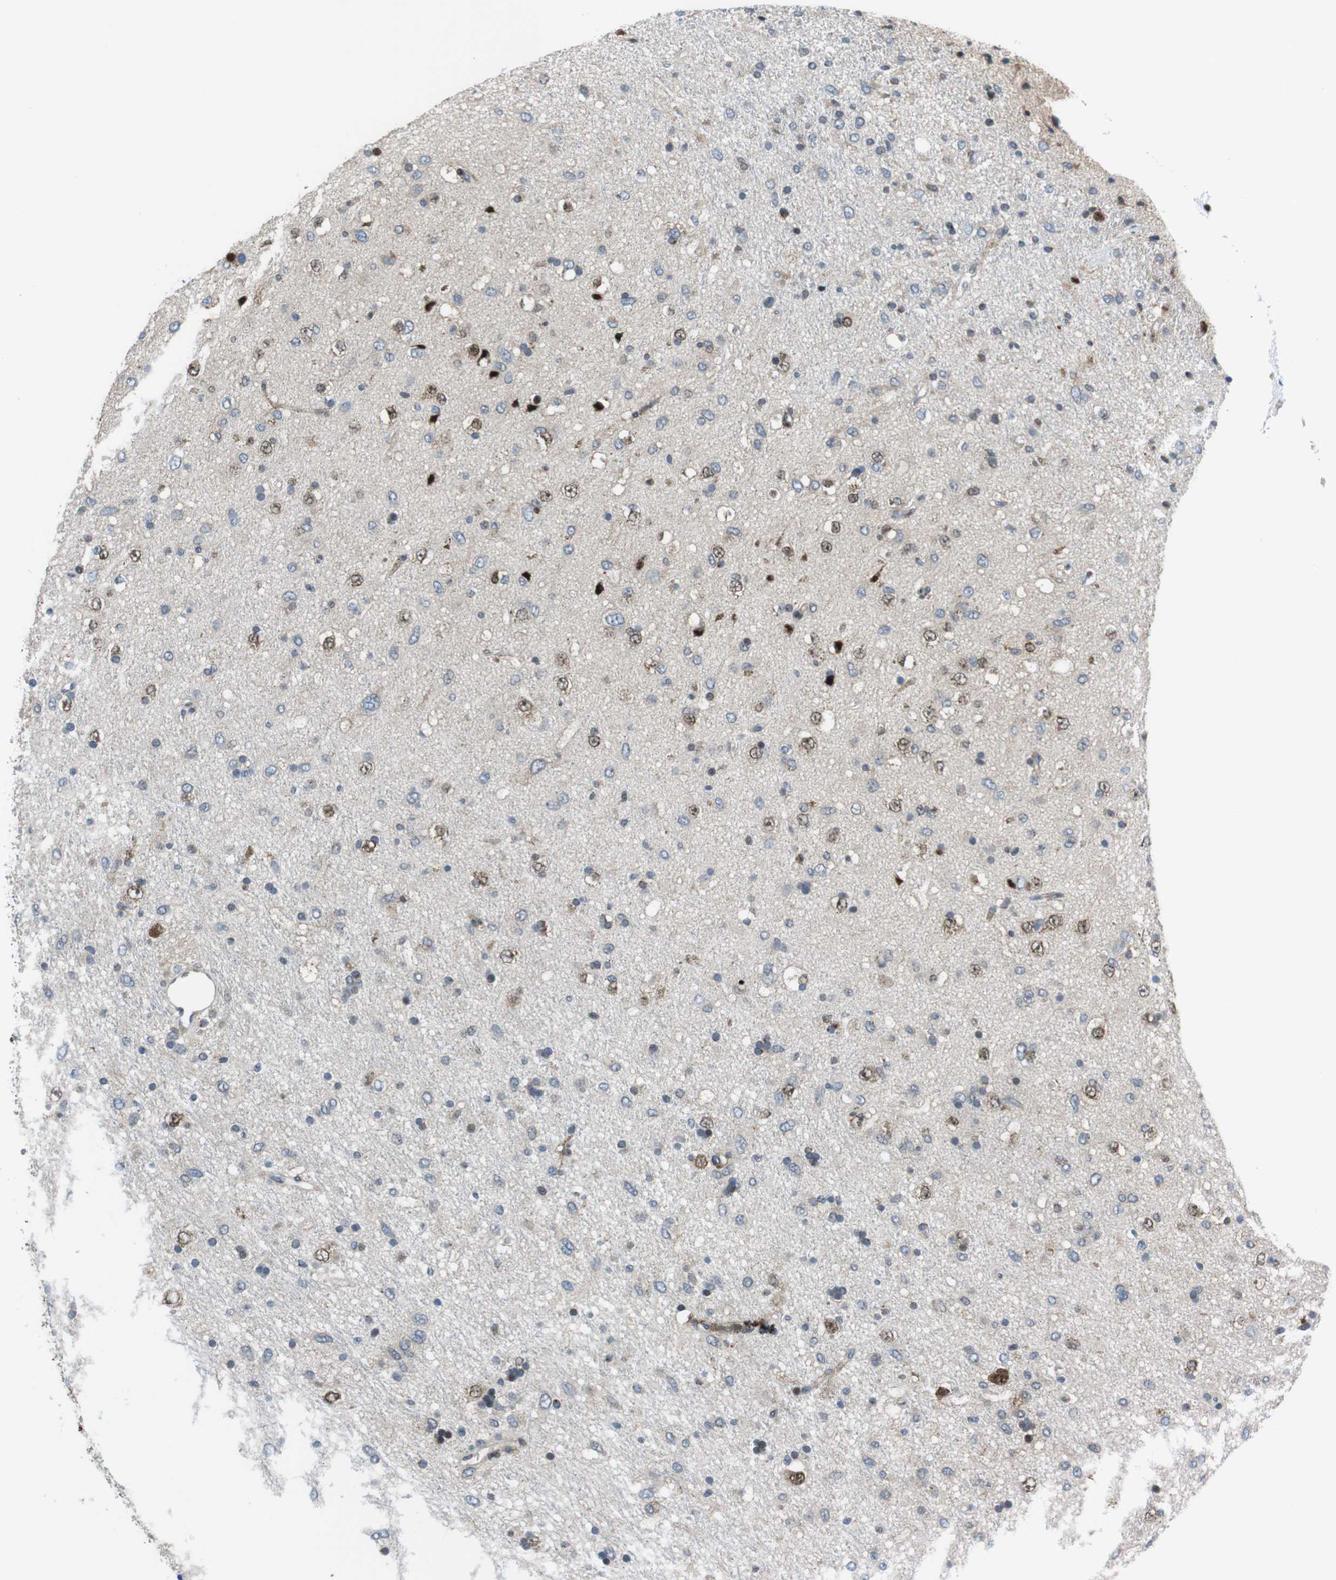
{"staining": {"intensity": "moderate", "quantity": "25%-75%", "location": "cytoplasmic/membranous,nuclear"}, "tissue": "glioma", "cell_type": "Tumor cells", "image_type": "cancer", "snomed": [{"axis": "morphology", "description": "Glioma, malignant, Low grade"}, {"axis": "topography", "description": "Brain"}], "caption": "Protein analysis of malignant low-grade glioma tissue reveals moderate cytoplasmic/membranous and nuclear expression in approximately 25%-75% of tumor cells.", "gene": "CUL7", "patient": {"sex": "male", "age": 77}}